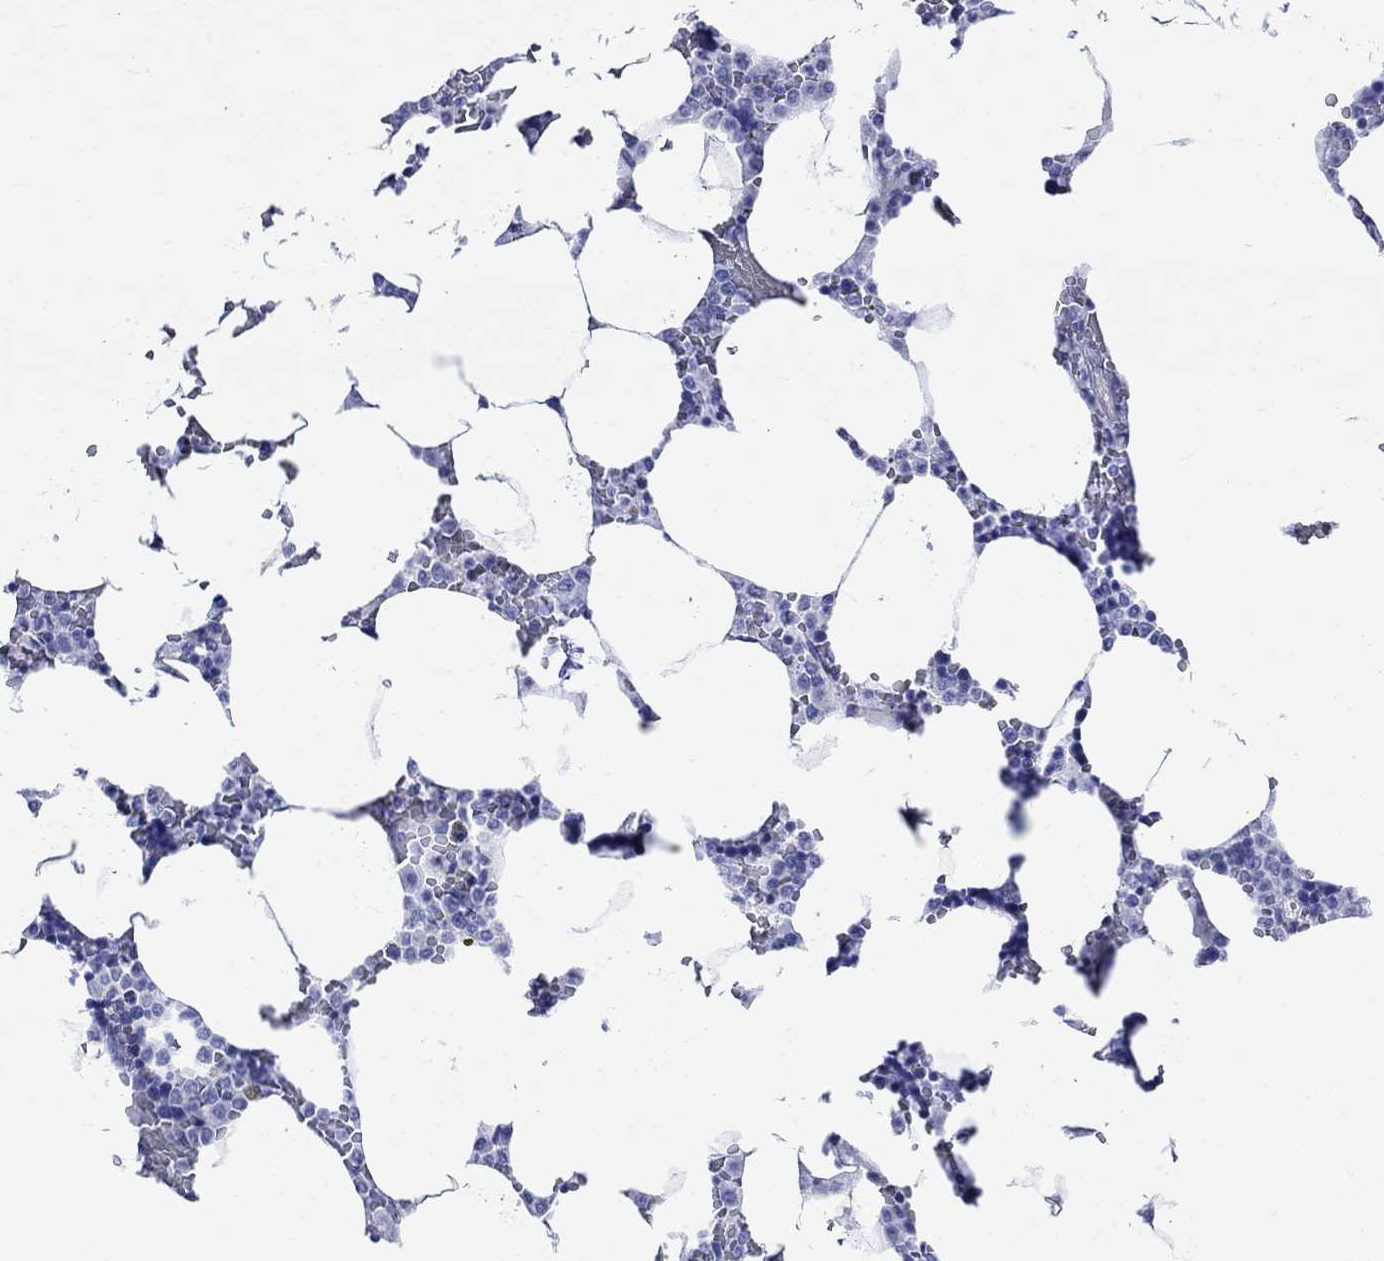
{"staining": {"intensity": "negative", "quantity": "none", "location": "none"}, "tissue": "bone marrow", "cell_type": "Hematopoietic cells", "image_type": "normal", "snomed": [{"axis": "morphology", "description": "Normal tissue, NOS"}, {"axis": "topography", "description": "Bone marrow"}], "caption": "IHC histopathology image of benign bone marrow: bone marrow stained with DAB (3,3'-diaminobenzidine) displays no significant protein expression in hematopoietic cells. (DAB immunohistochemistry visualized using brightfield microscopy, high magnification).", "gene": "HARBI1", "patient": {"sex": "male", "age": 63}}